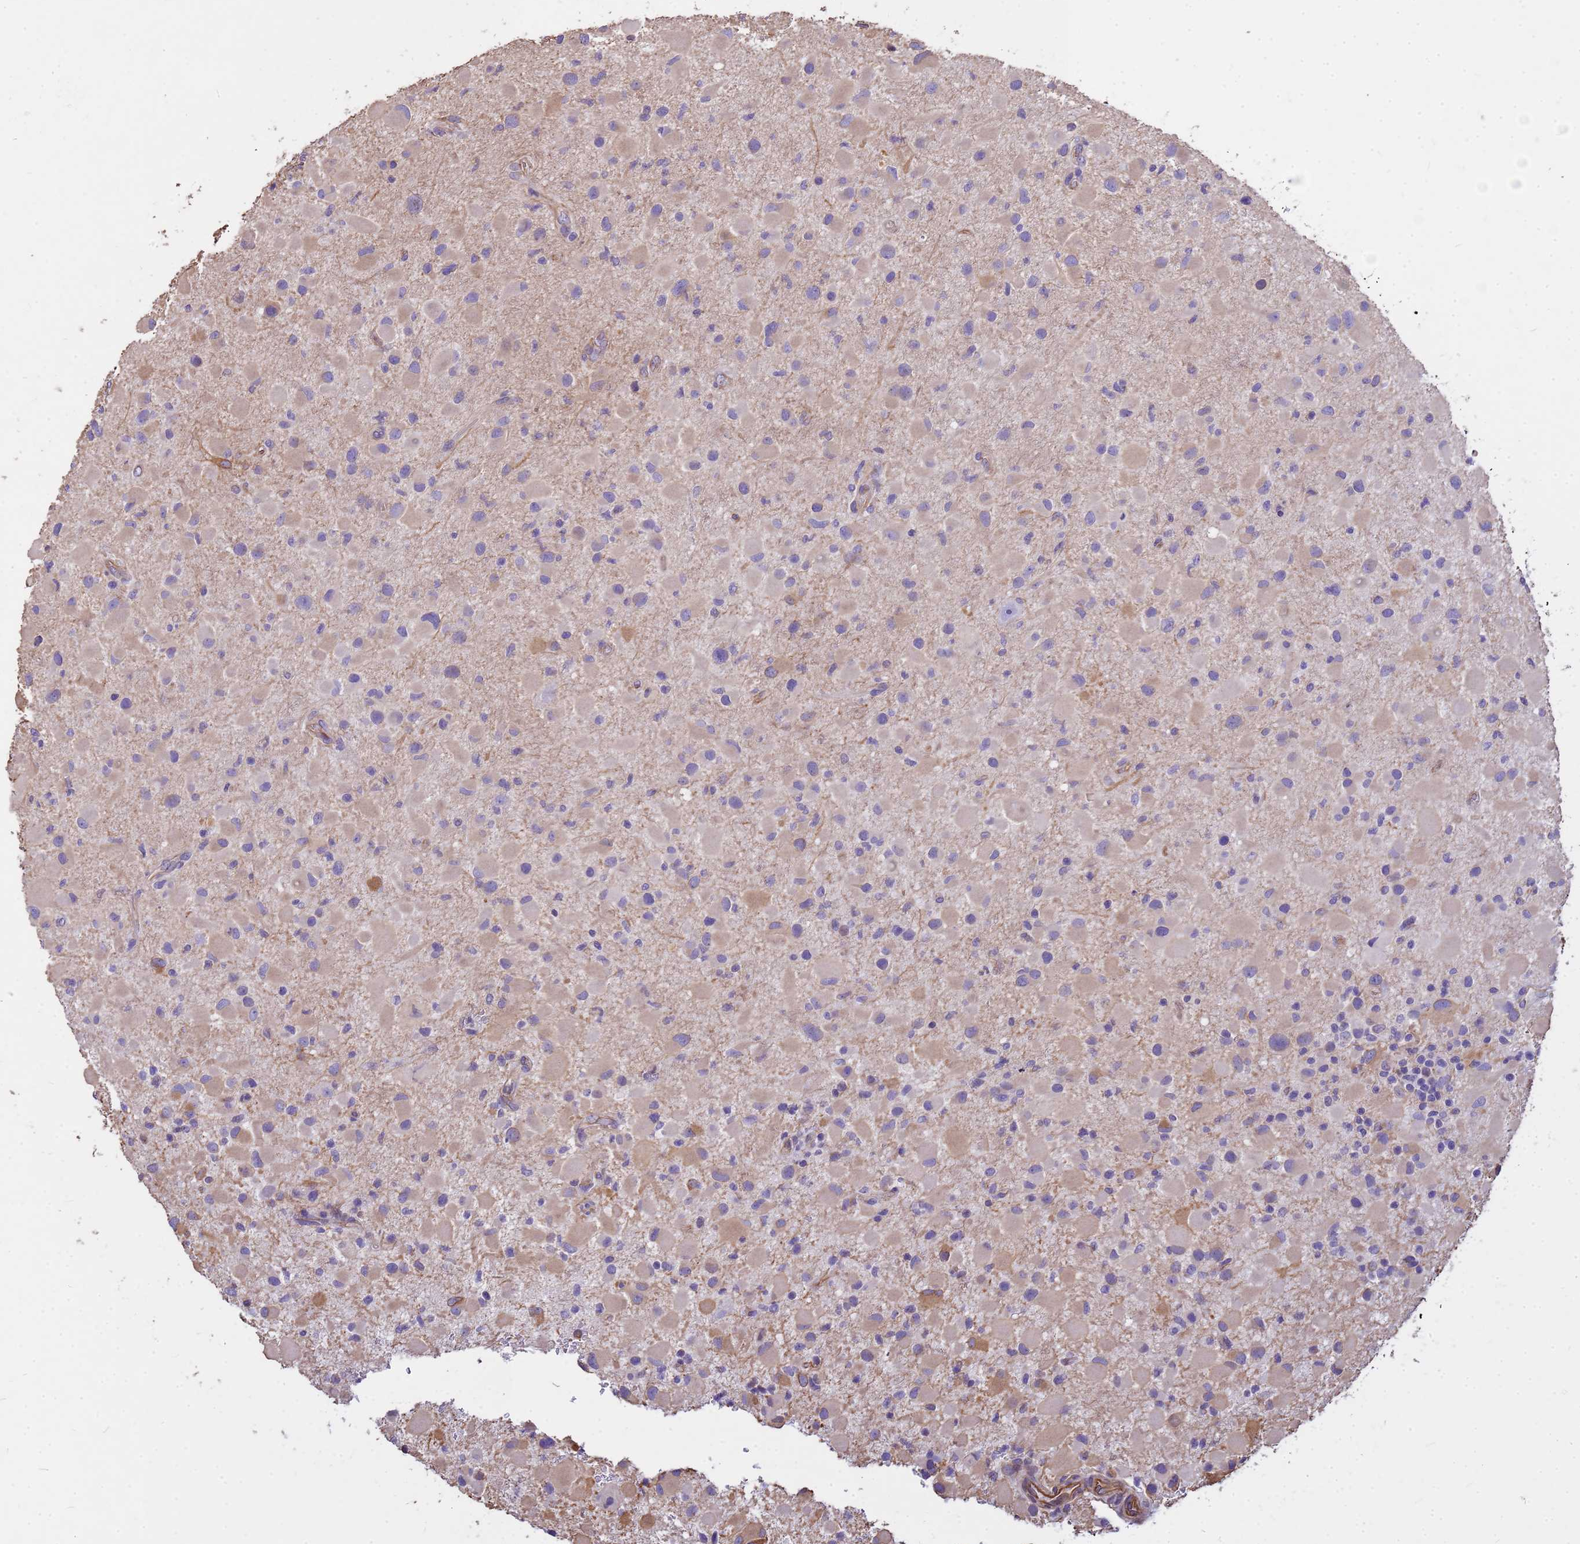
{"staining": {"intensity": "weak", "quantity": "<25%", "location": "cytoplasmic/membranous"}, "tissue": "glioma", "cell_type": "Tumor cells", "image_type": "cancer", "snomed": [{"axis": "morphology", "description": "Glioma, malignant, Low grade"}, {"axis": "topography", "description": "Brain"}], "caption": "Immunohistochemical staining of malignant glioma (low-grade) demonstrates no significant expression in tumor cells.", "gene": "TCEAL3", "patient": {"sex": "female", "age": 32}}